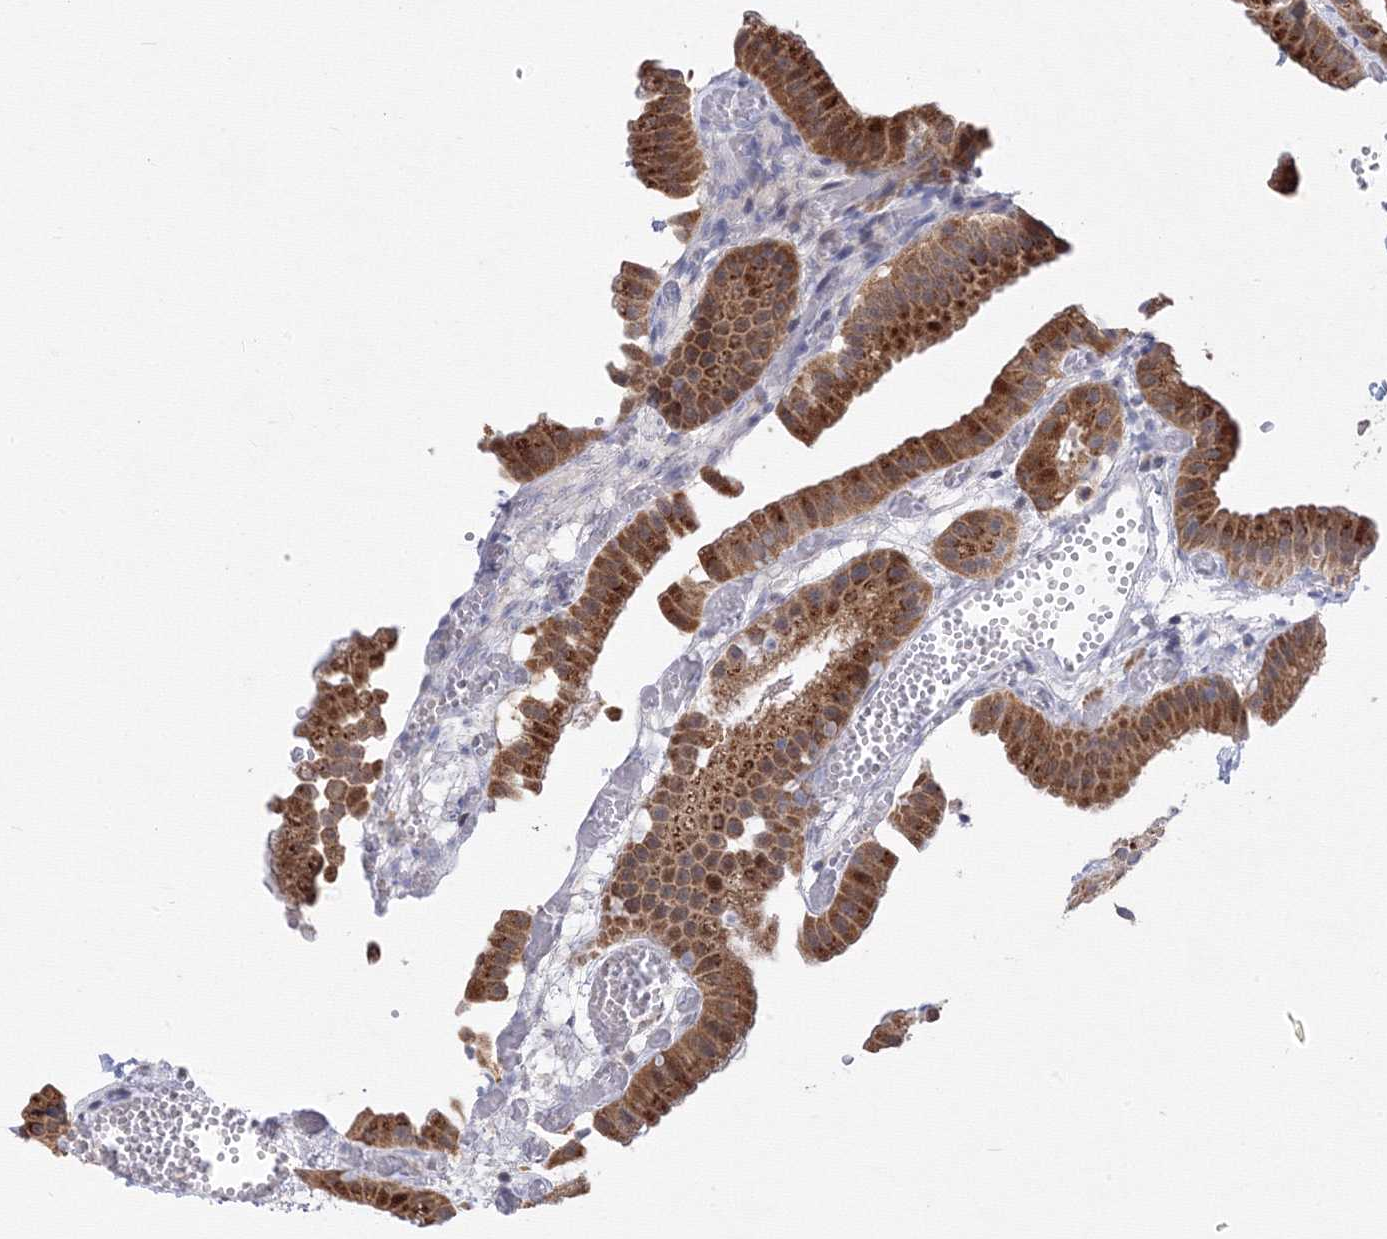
{"staining": {"intensity": "strong", "quantity": ">75%", "location": "cytoplasmic/membranous"}, "tissue": "gallbladder", "cell_type": "Glandular cells", "image_type": "normal", "snomed": [{"axis": "morphology", "description": "Normal tissue, NOS"}, {"axis": "topography", "description": "Gallbladder"}], "caption": "A brown stain labels strong cytoplasmic/membranous expression of a protein in glandular cells of benign gallbladder. (Stains: DAB (3,3'-diaminobenzidine) in brown, nuclei in blue, Microscopy: brightfield microscopy at high magnification).", "gene": "GPN1", "patient": {"sex": "female", "age": 64}}